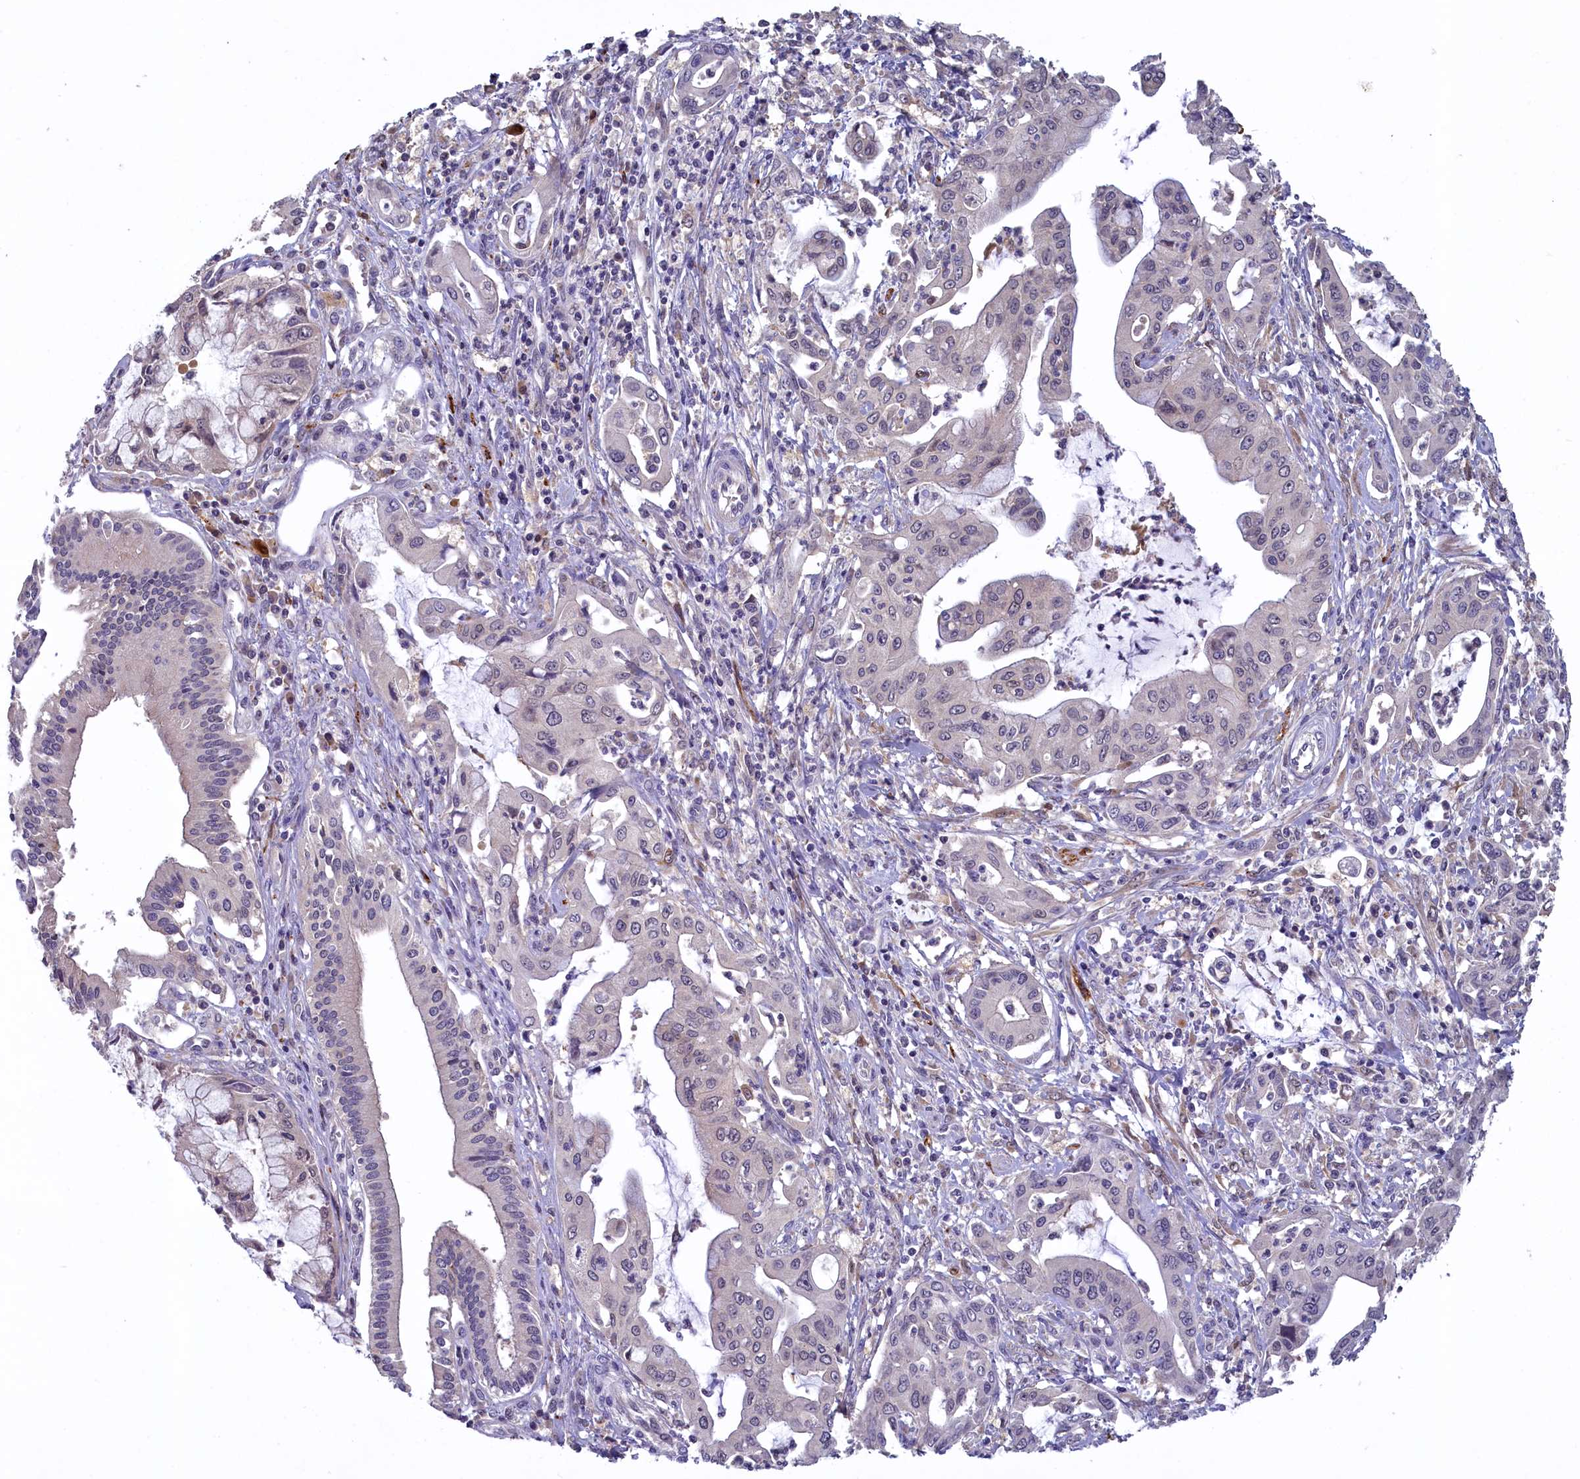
{"staining": {"intensity": "negative", "quantity": "none", "location": "none"}, "tissue": "pancreatic cancer", "cell_type": "Tumor cells", "image_type": "cancer", "snomed": [{"axis": "morphology", "description": "Adenocarcinoma, NOS"}, {"axis": "topography", "description": "Pancreas"}], "caption": "A photomicrograph of human pancreatic cancer is negative for staining in tumor cells.", "gene": "UCHL3", "patient": {"sex": "male", "age": 46}}